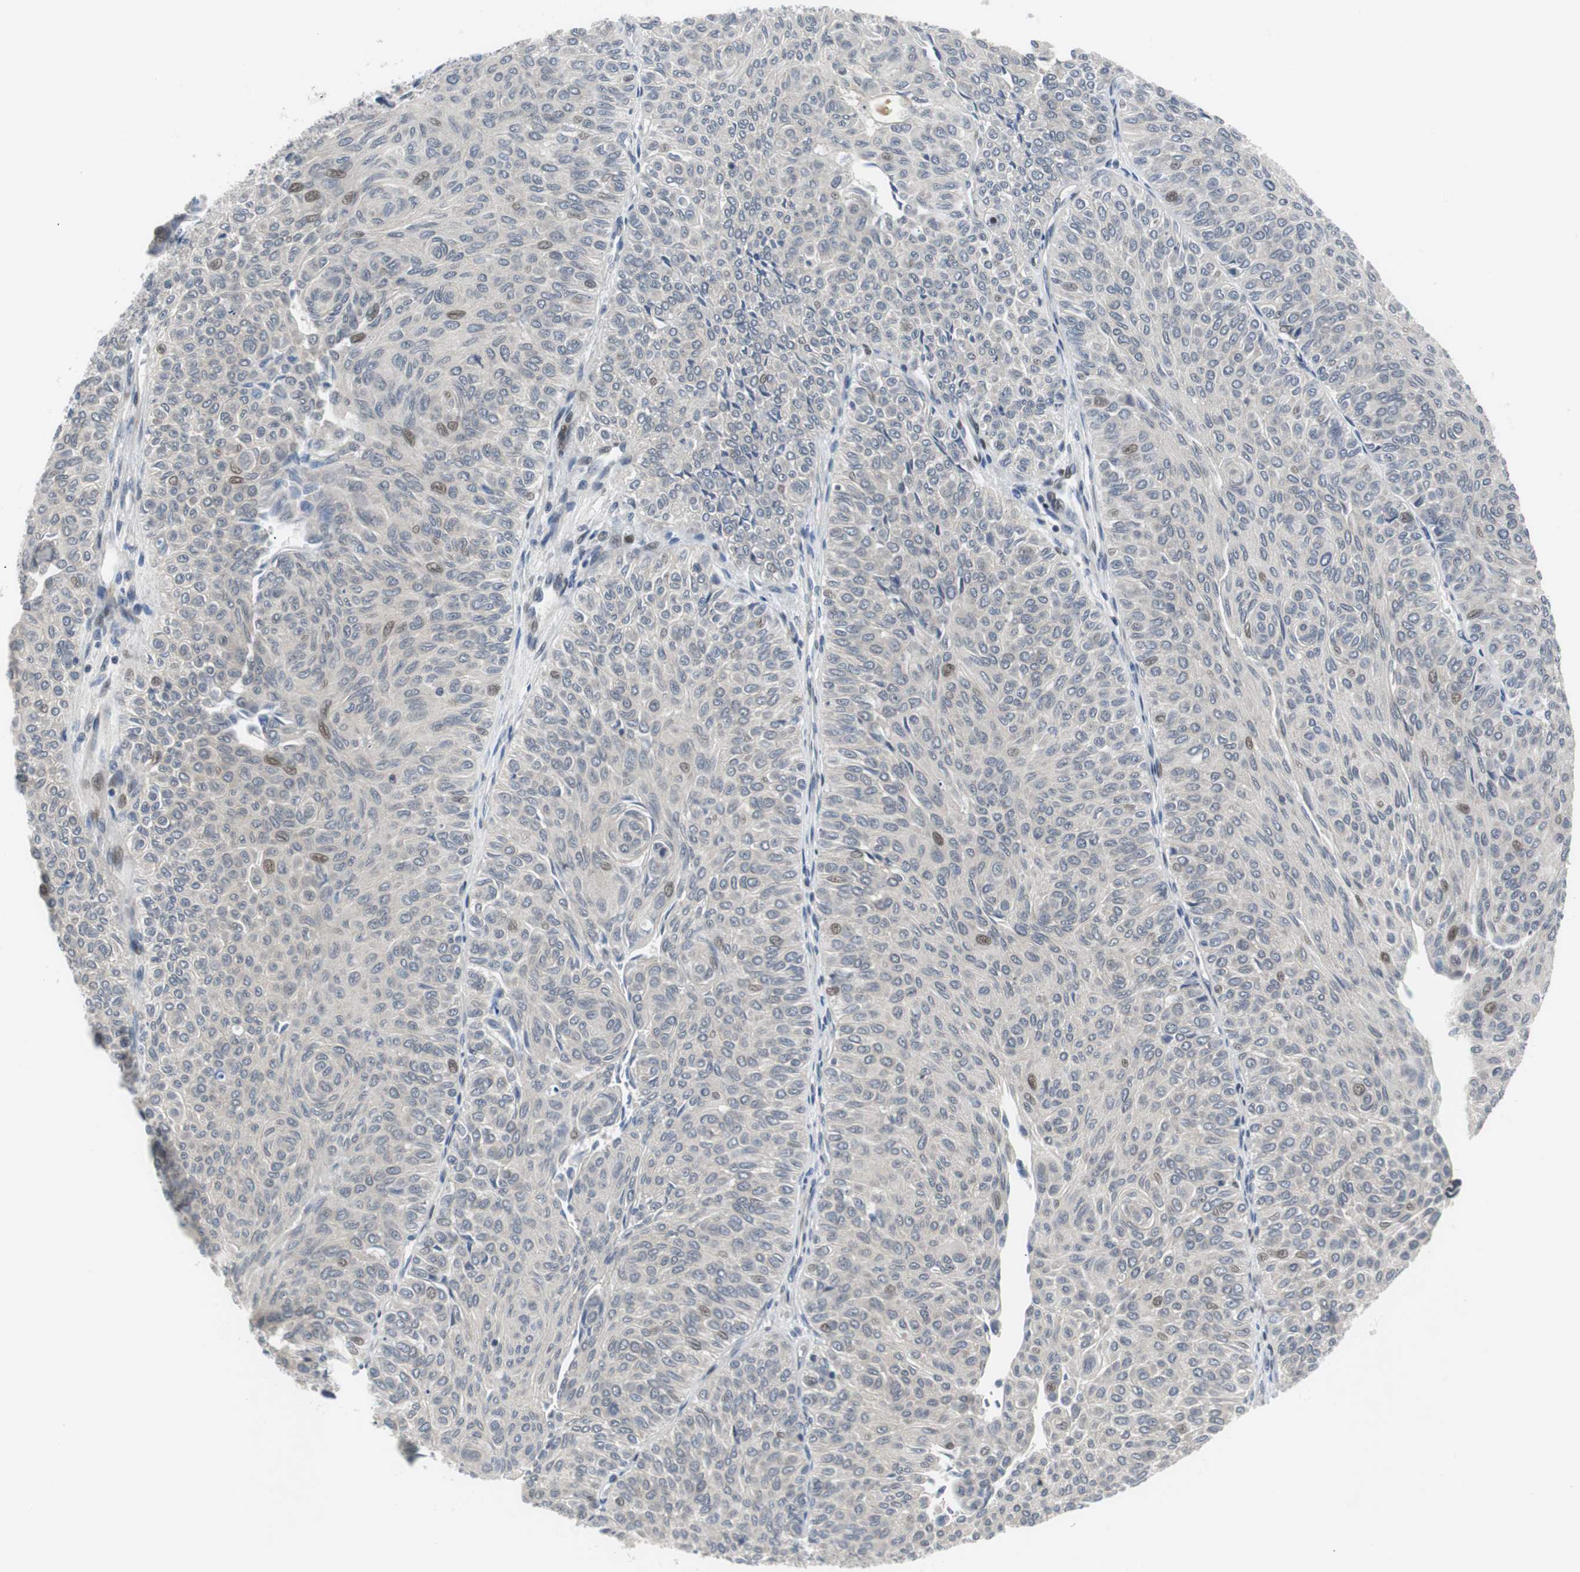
{"staining": {"intensity": "weak", "quantity": "<25%", "location": "nuclear"}, "tissue": "urothelial cancer", "cell_type": "Tumor cells", "image_type": "cancer", "snomed": [{"axis": "morphology", "description": "Urothelial carcinoma, Low grade"}, {"axis": "topography", "description": "Urinary bladder"}], "caption": "High magnification brightfield microscopy of low-grade urothelial carcinoma stained with DAB (3,3'-diaminobenzidine) (brown) and counterstained with hematoxylin (blue): tumor cells show no significant expression. (Brightfield microscopy of DAB (3,3'-diaminobenzidine) IHC at high magnification).", "gene": "MAP2K4", "patient": {"sex": "male", "age": 78}}